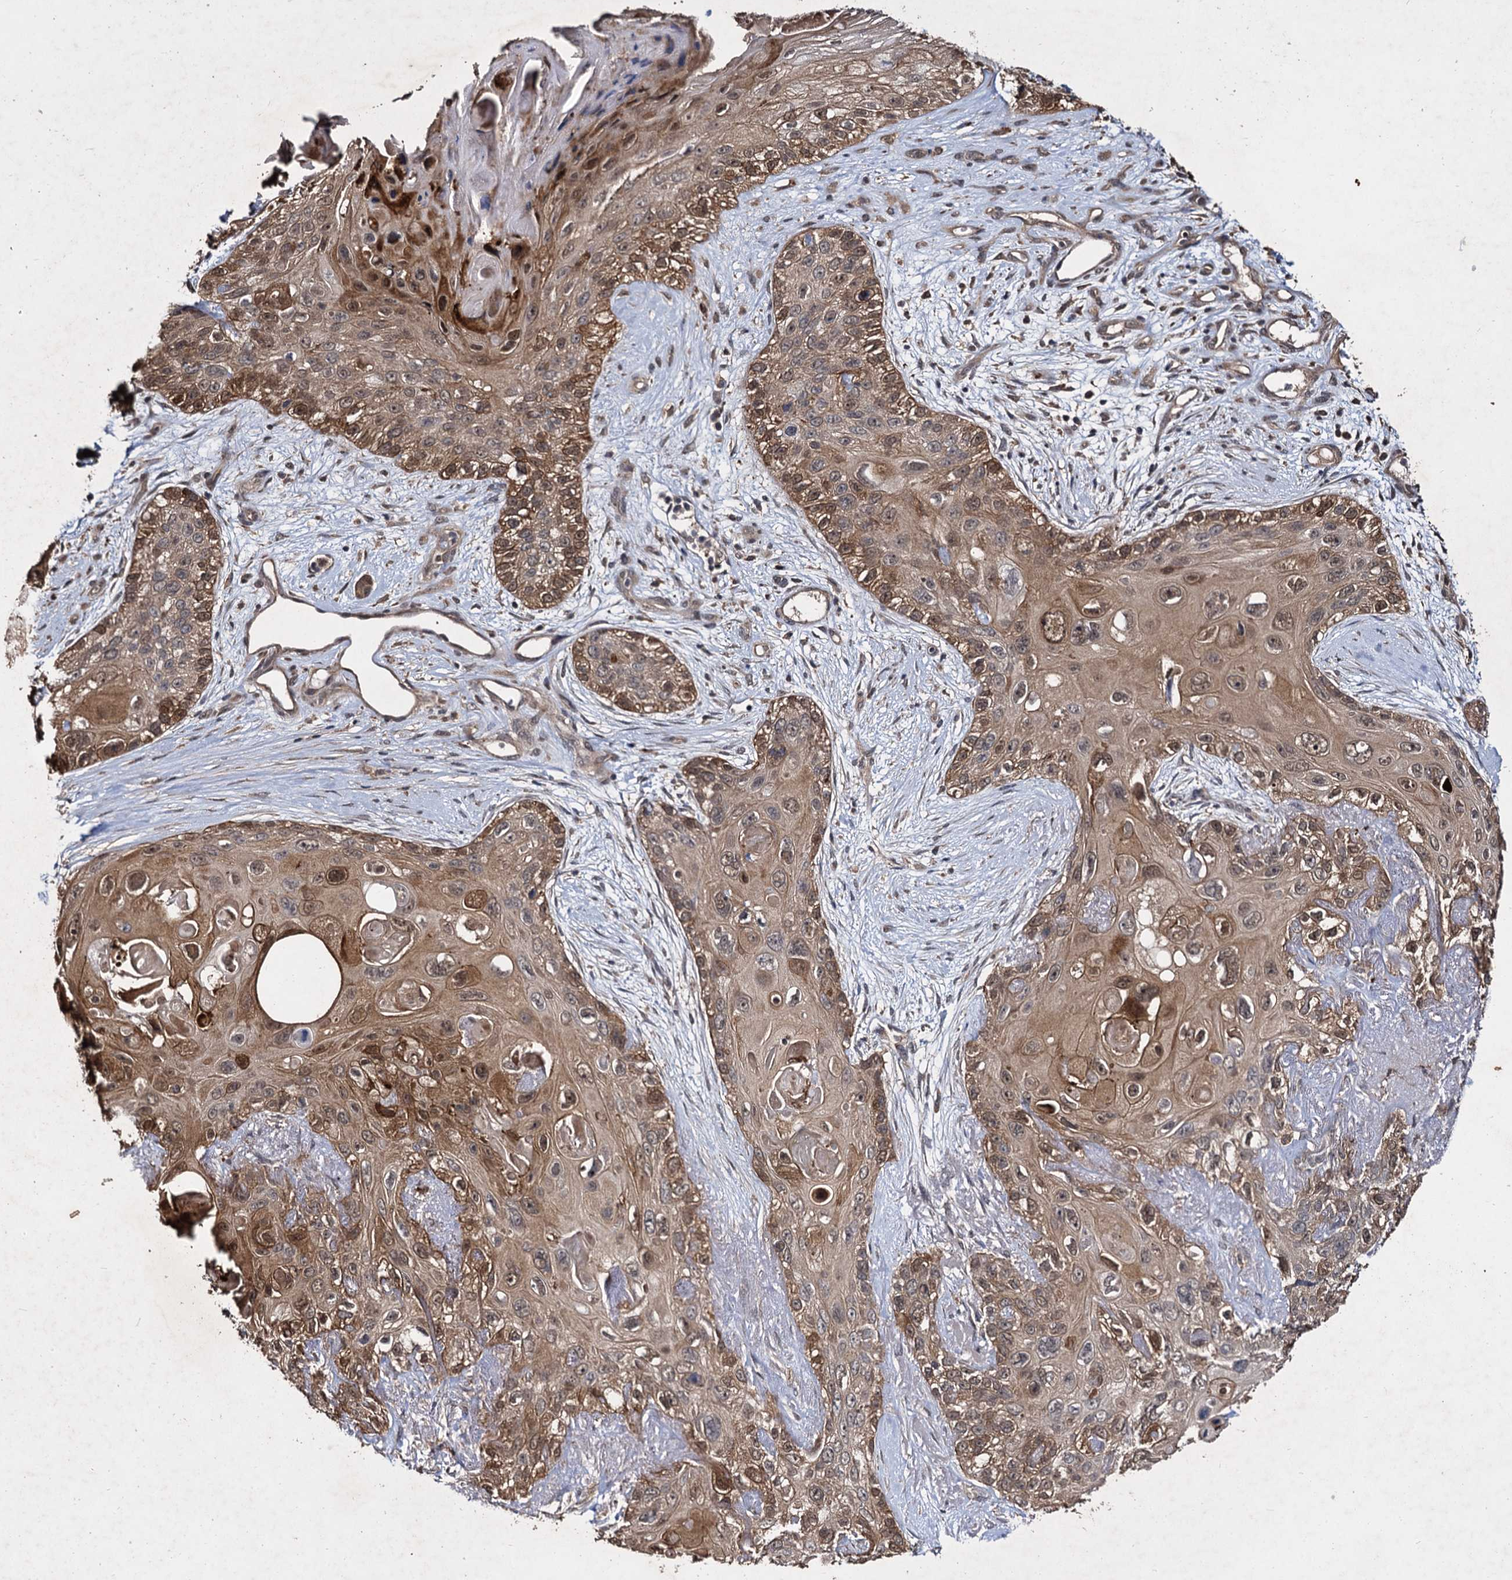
{"staining": {"intensity": "moderate", "quantity": ">75%", "location": "cytoplasmic/membranous,nuclear"}, "tissue": "skin cancer", "cell_type": "Tumor cells", "image_type": "cancer", "snomed": [{"axis": "morphology", "description": "Normal tissue, NOS"}, {"axis": "morphology", "description": "Squamous cell carcinoma, NOS"}, {"axis": "topography", "description": "Skin"}], "caption": "DAB (3,3'-diaminobenzidine) immunohistochemical staining of squamous cell carcinoma (skin) displays moderate cytoplasmic/membranous and nuclear protein staining in approximately >75% of tumor cells.", "gene": "SLC46A3", "patient": {"sex": "male", "age": 72}}